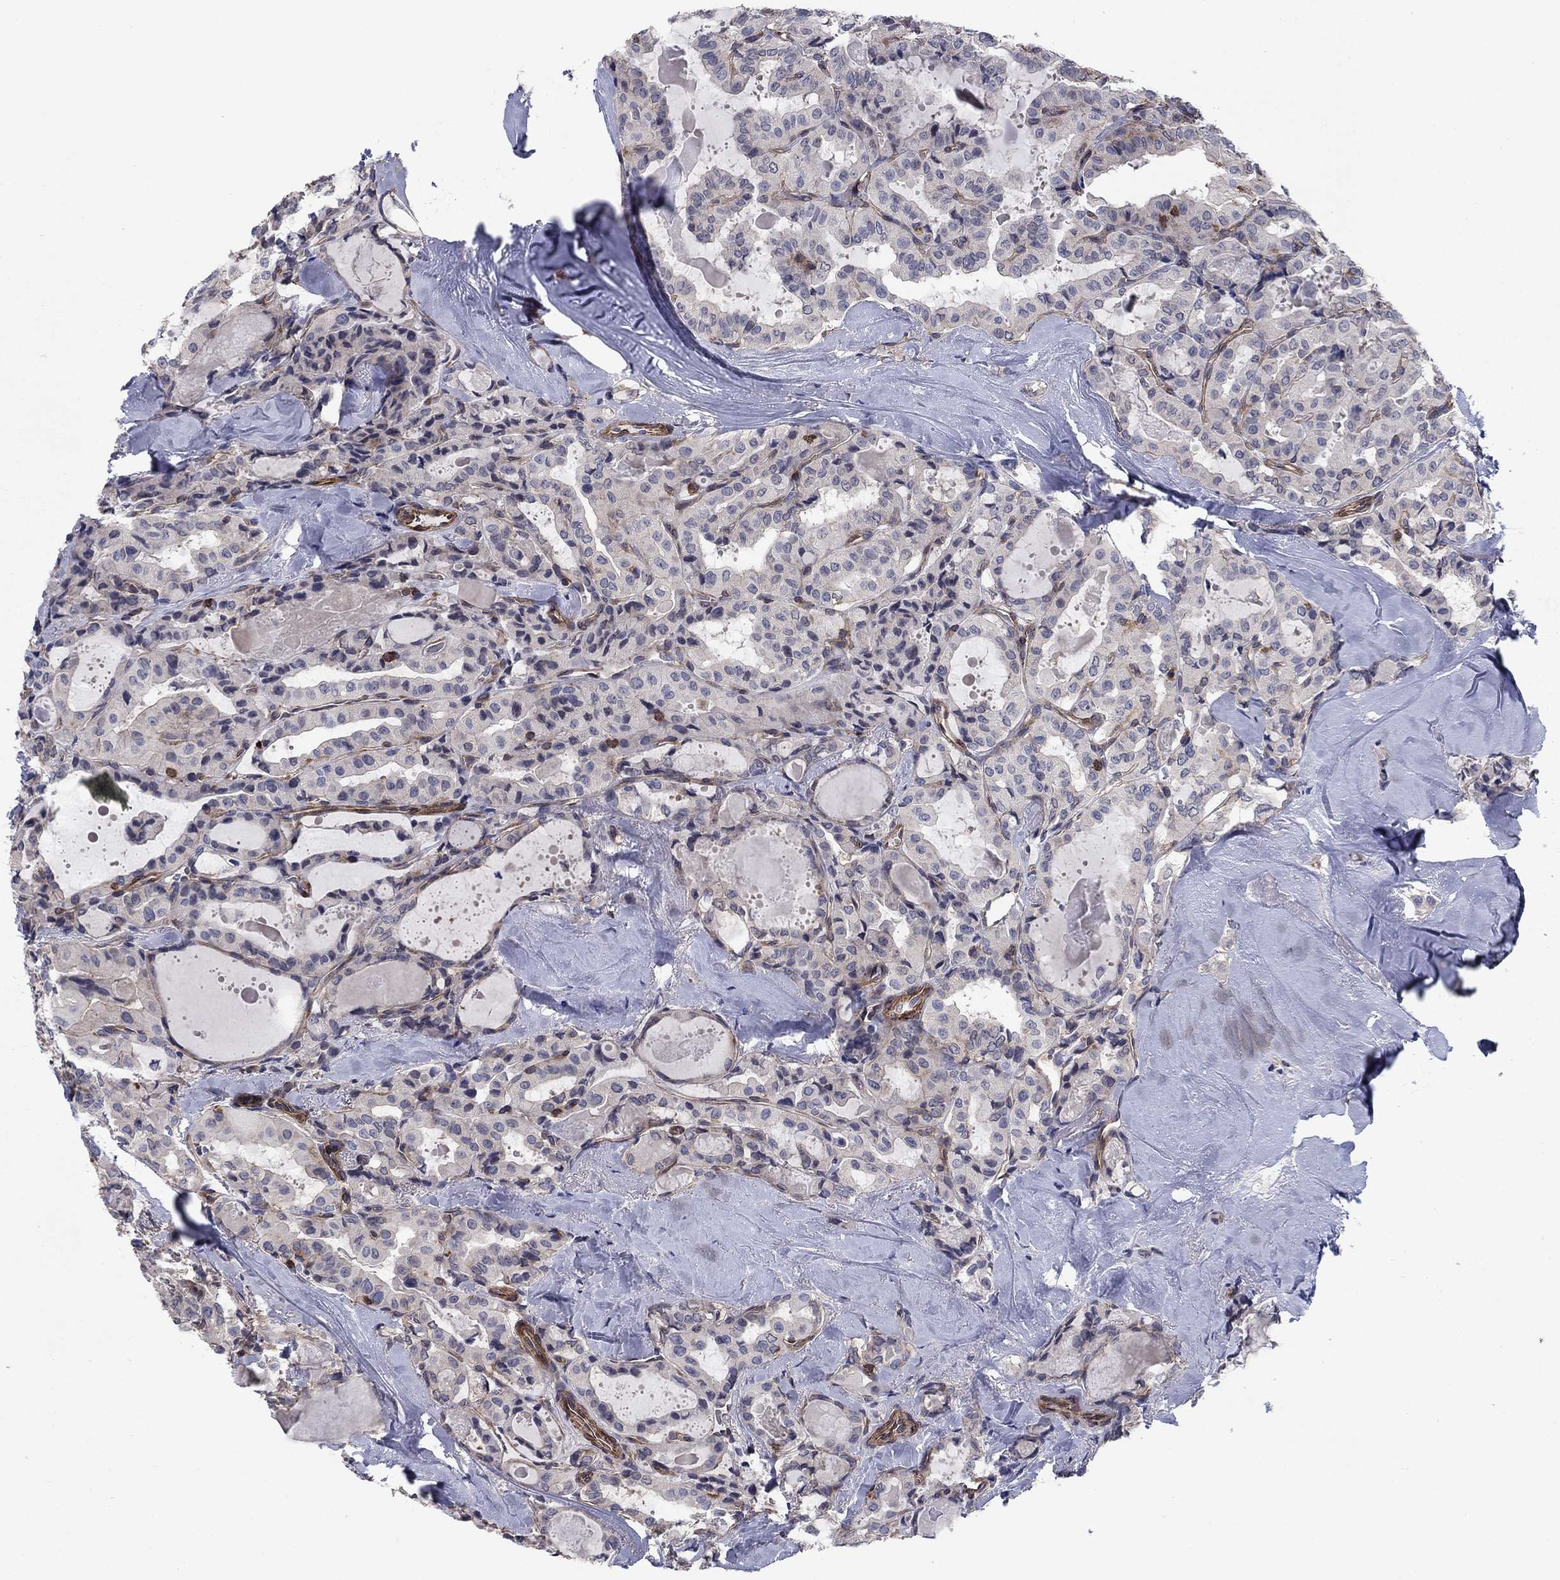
{"staining": {"intensity": "negative", "quantity": "none", "location": "none"}, "tissue": "thyroid cancer", "cell_type": "Tumor cells", "image_type": "cancer", "snomed": [{"axis": "morphology", "description": "Papillary adenocarcinoma, NOS"}, {"axis": "topography", "description": "Thyroid gland"}], "caption": "Tumor cells are negative for brown protein staining in thyroid papillary adenocarcinoma.", "gene": "PSD4", "patient": {"sex": "female", "age": 41}}